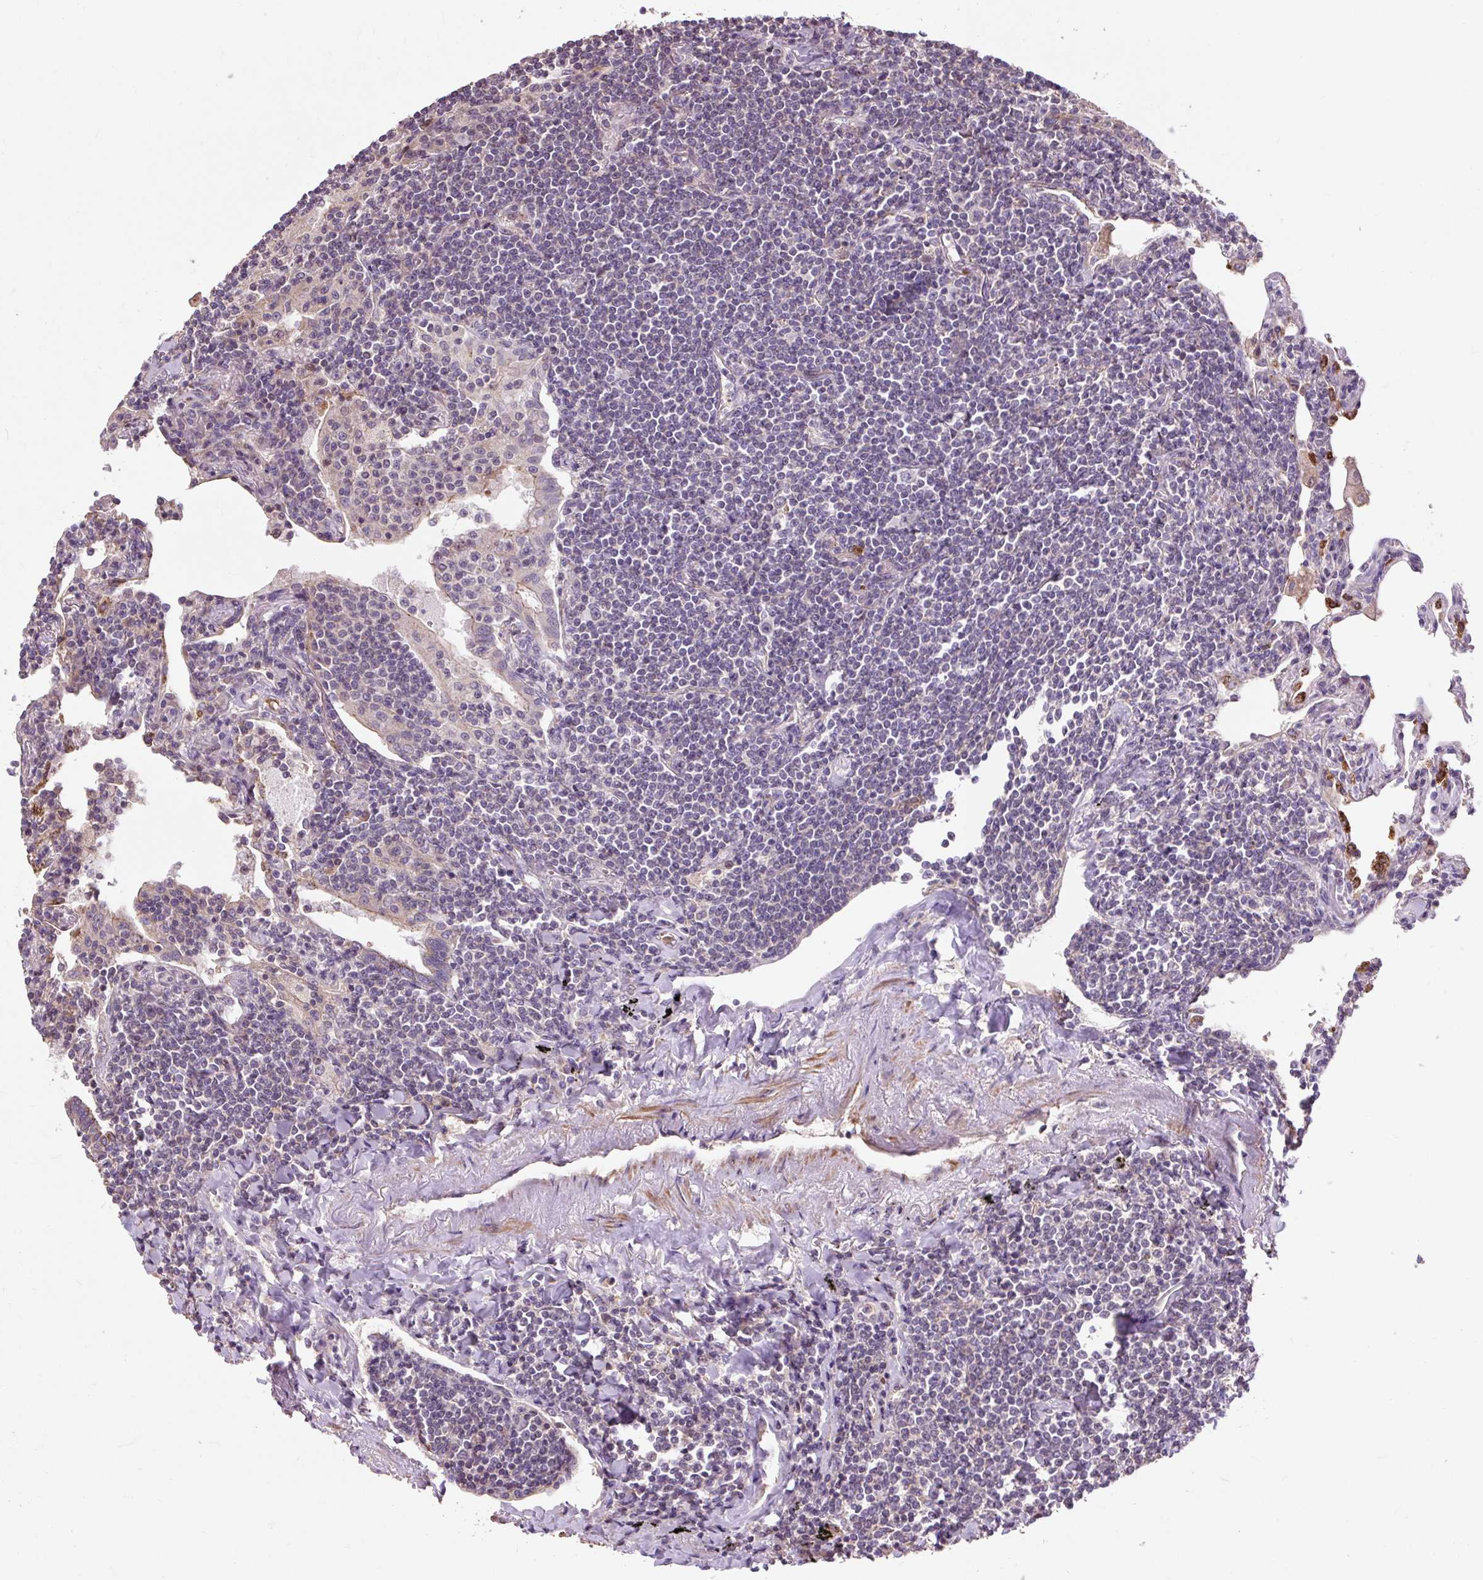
{"staining": {"intensity": "negative", "quantity": "none", "location": "none"}, "tissue": "lymphoma", "cell_type": "Tumor cells", "image_type": "cancer", "snomed": [{"axis": "morphology", "description": "Malignant lymphoma, non-Hodgkin's type, Low grade"}, {"axis": "topography", "description": "Lung"}], "caption": "Immunohistochemical staining of human low-grade malignant lymphoma, non-Hodgkin's type demonstrates no significant positivity in tumor cells.", "gene": "PRIMPOL", "patient": {"sex": "female", "age": 71}}